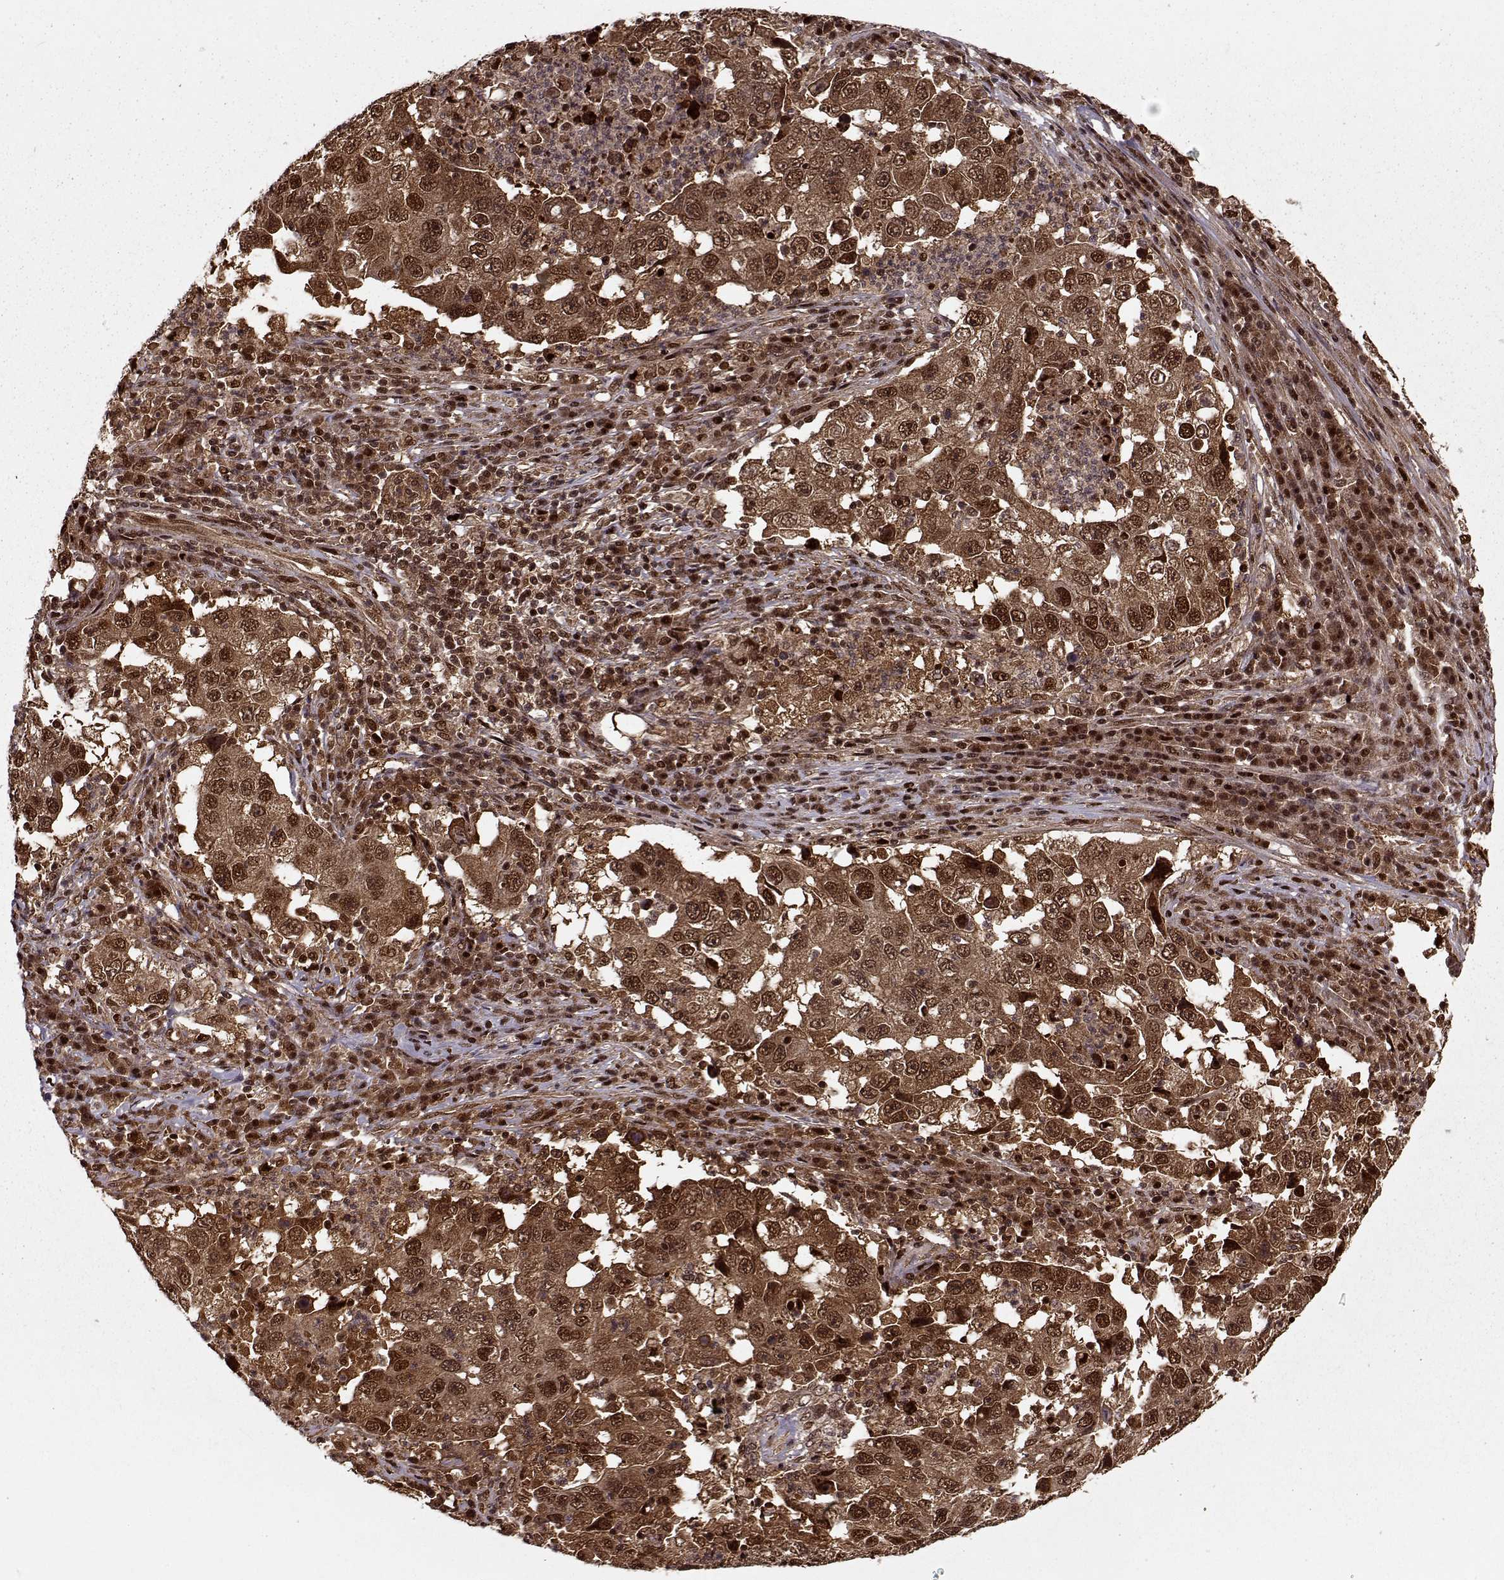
{"staining": {"intensity": "strong", "quantity": ">75%", "location": "cytoplasmic/membranous,nuclear"}, "tissue": "lung cancer", "cell_type": "Tumor cells", "image_type": "cancer", "snomed": [{"axis": "morphology", "description": "Adenocarcinoma, NOS"}, {"axis": "topography", "description": "Lung"}], "caption": "Immunohistochemistry photomicrograph of neoplastic tissue: human adenocarcinoma (lung) stained using immunohistochemistry demonstrates high levels of strong protein expression localized specifically in the cytoplasmic/membranous and nuclear of tumor cells, appearing as a cytoplasmic/membranous and nuclear brown color.", "gene": "PSMA7", "patient": {"sex": "male", "age": 73}}